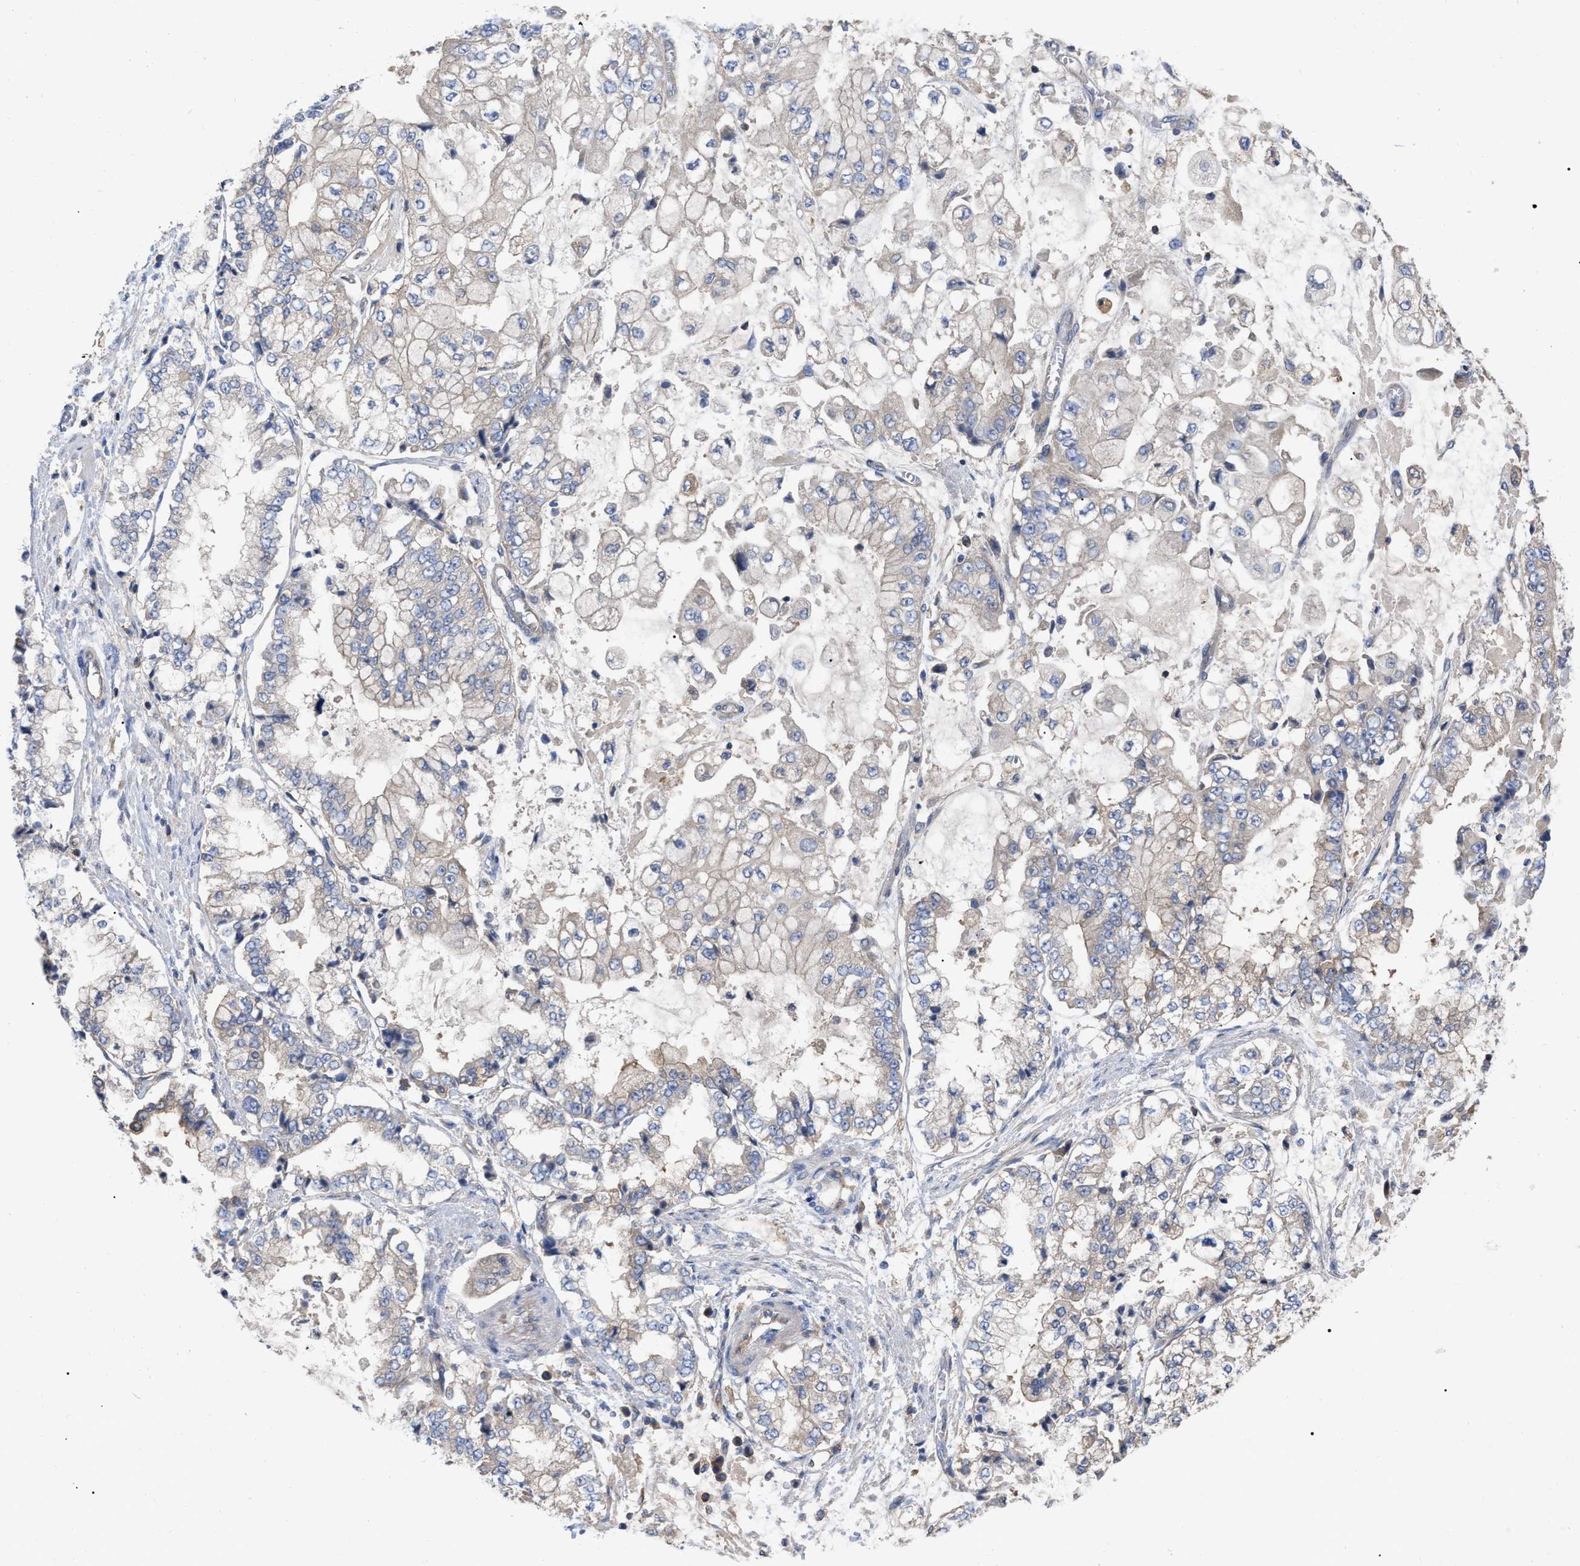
{"staining": {"intensity": "weak", "quantity": "<25%", "location": "cytoplasmic/membranous"}, "tissue": "stomach cancer", "cell_type": "Tumor cells", "image_type": "cancer", "snomed": [{"axis": "morphology", "description": "Adenocarcinoma, NOS"}, {"axis": "topography", "description": "Stomach"}], "caption": "Stomach cancer (adenocarcinoma) was stained to show a protein in brown. There is no significant expression in tumor cells. The staining is performed using DAB (3,3'-diaminobenzidine) brown chromogen with nuclei counter-stained in using hematoxylin.", "gene": "RAP1GDS1", "patient": {"sex": "male", "age": 76}}